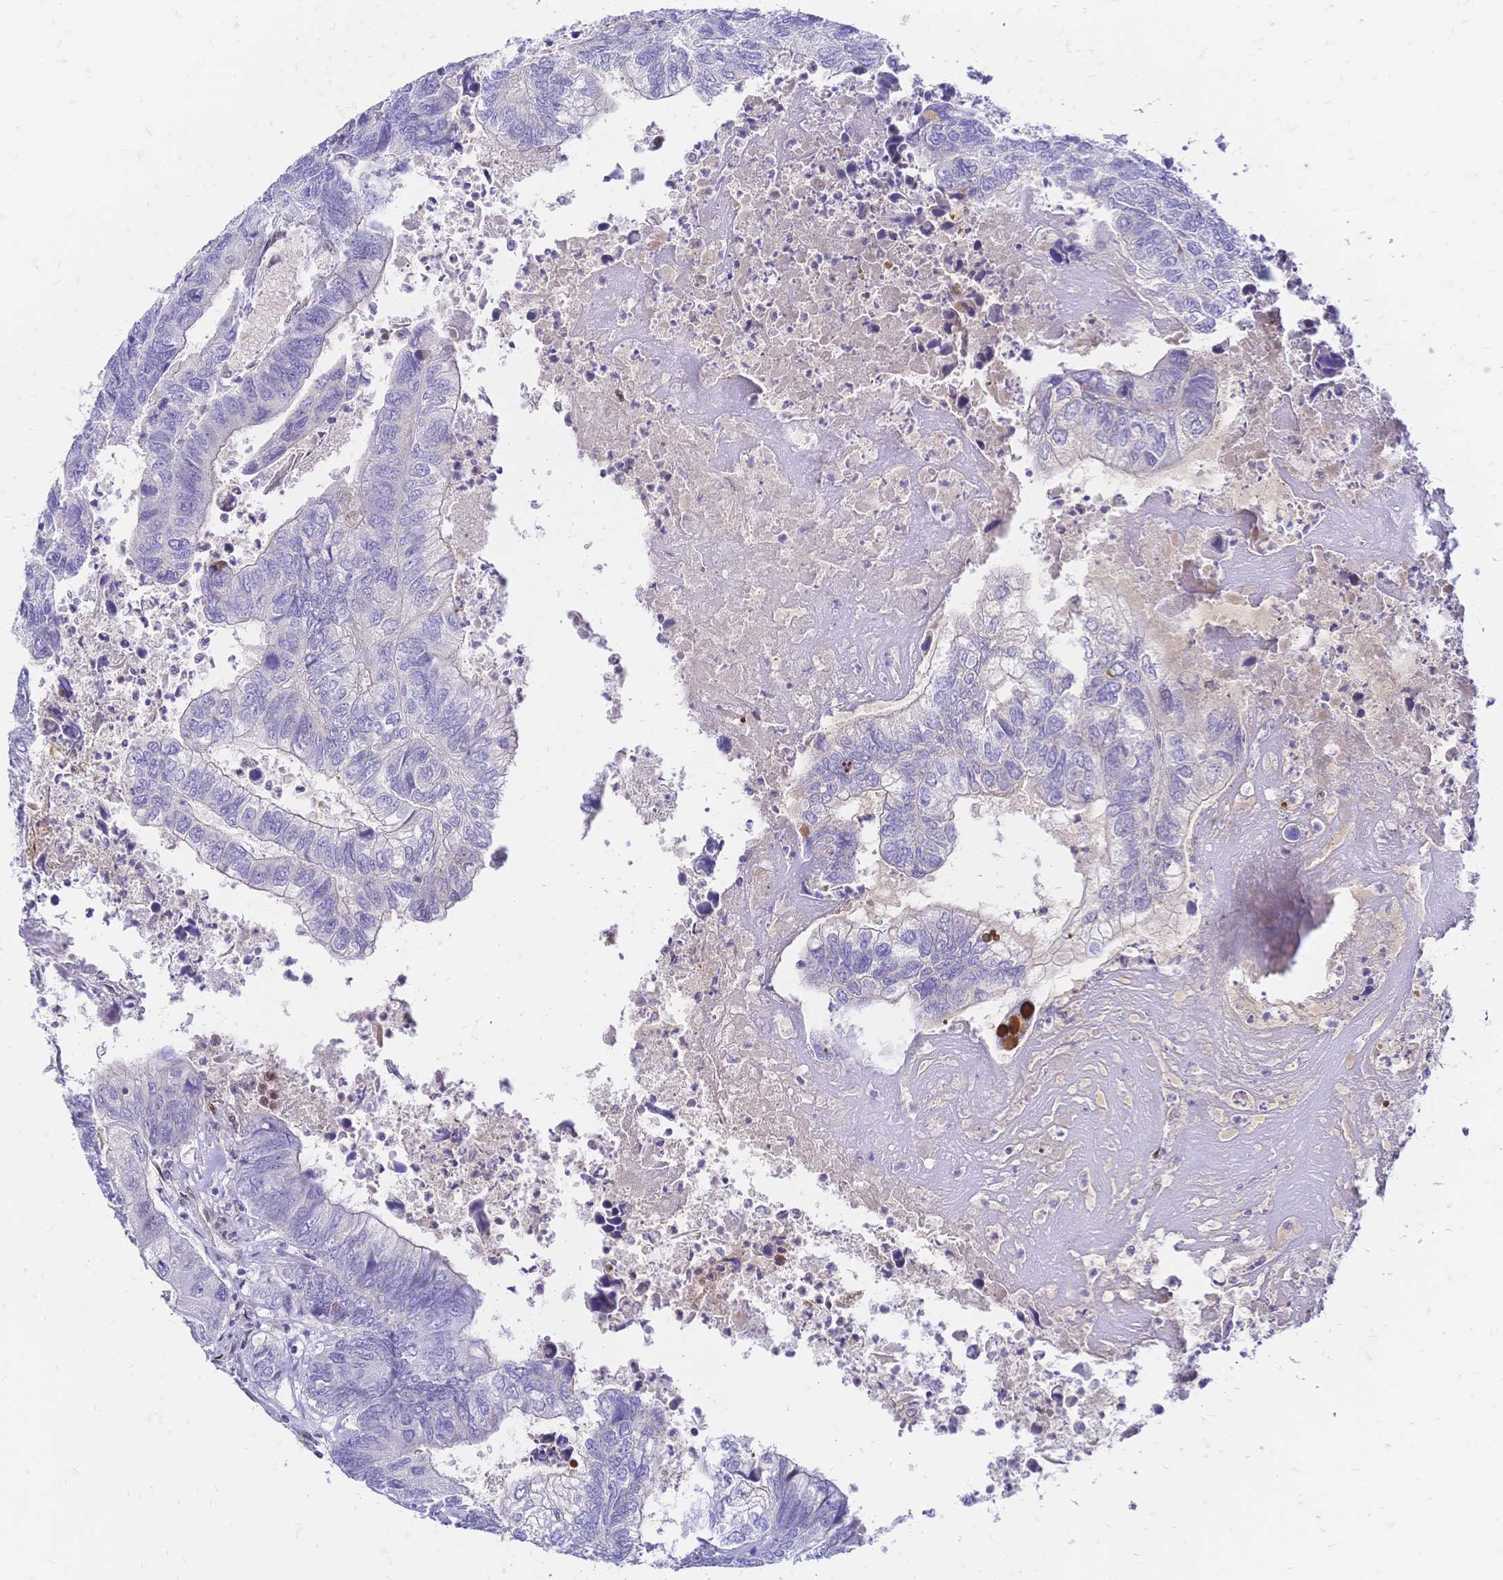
{"staining": {"intensity": "negative", "quantity": "none", "location": "none"}, "tissue": "colorectal cancer", "cell_type": "Tumor cells", "image_type": "cancer", "snomed": [{"axis": "morphology", "description": "Adenocarcinoma, NOS"}, {"axis": "topography", "description": "Colon"}], "caption": "High magnification brightfield microscopy of adenocarcinoma (colorectal) stained with DAB (3,3'-diaminobenzidine) (brown) and counterstained with hematoxylin (blue): tumor cells show no significant expression.", "gene": "NFIC", "patient": {"sex": "female", "age": 67}}